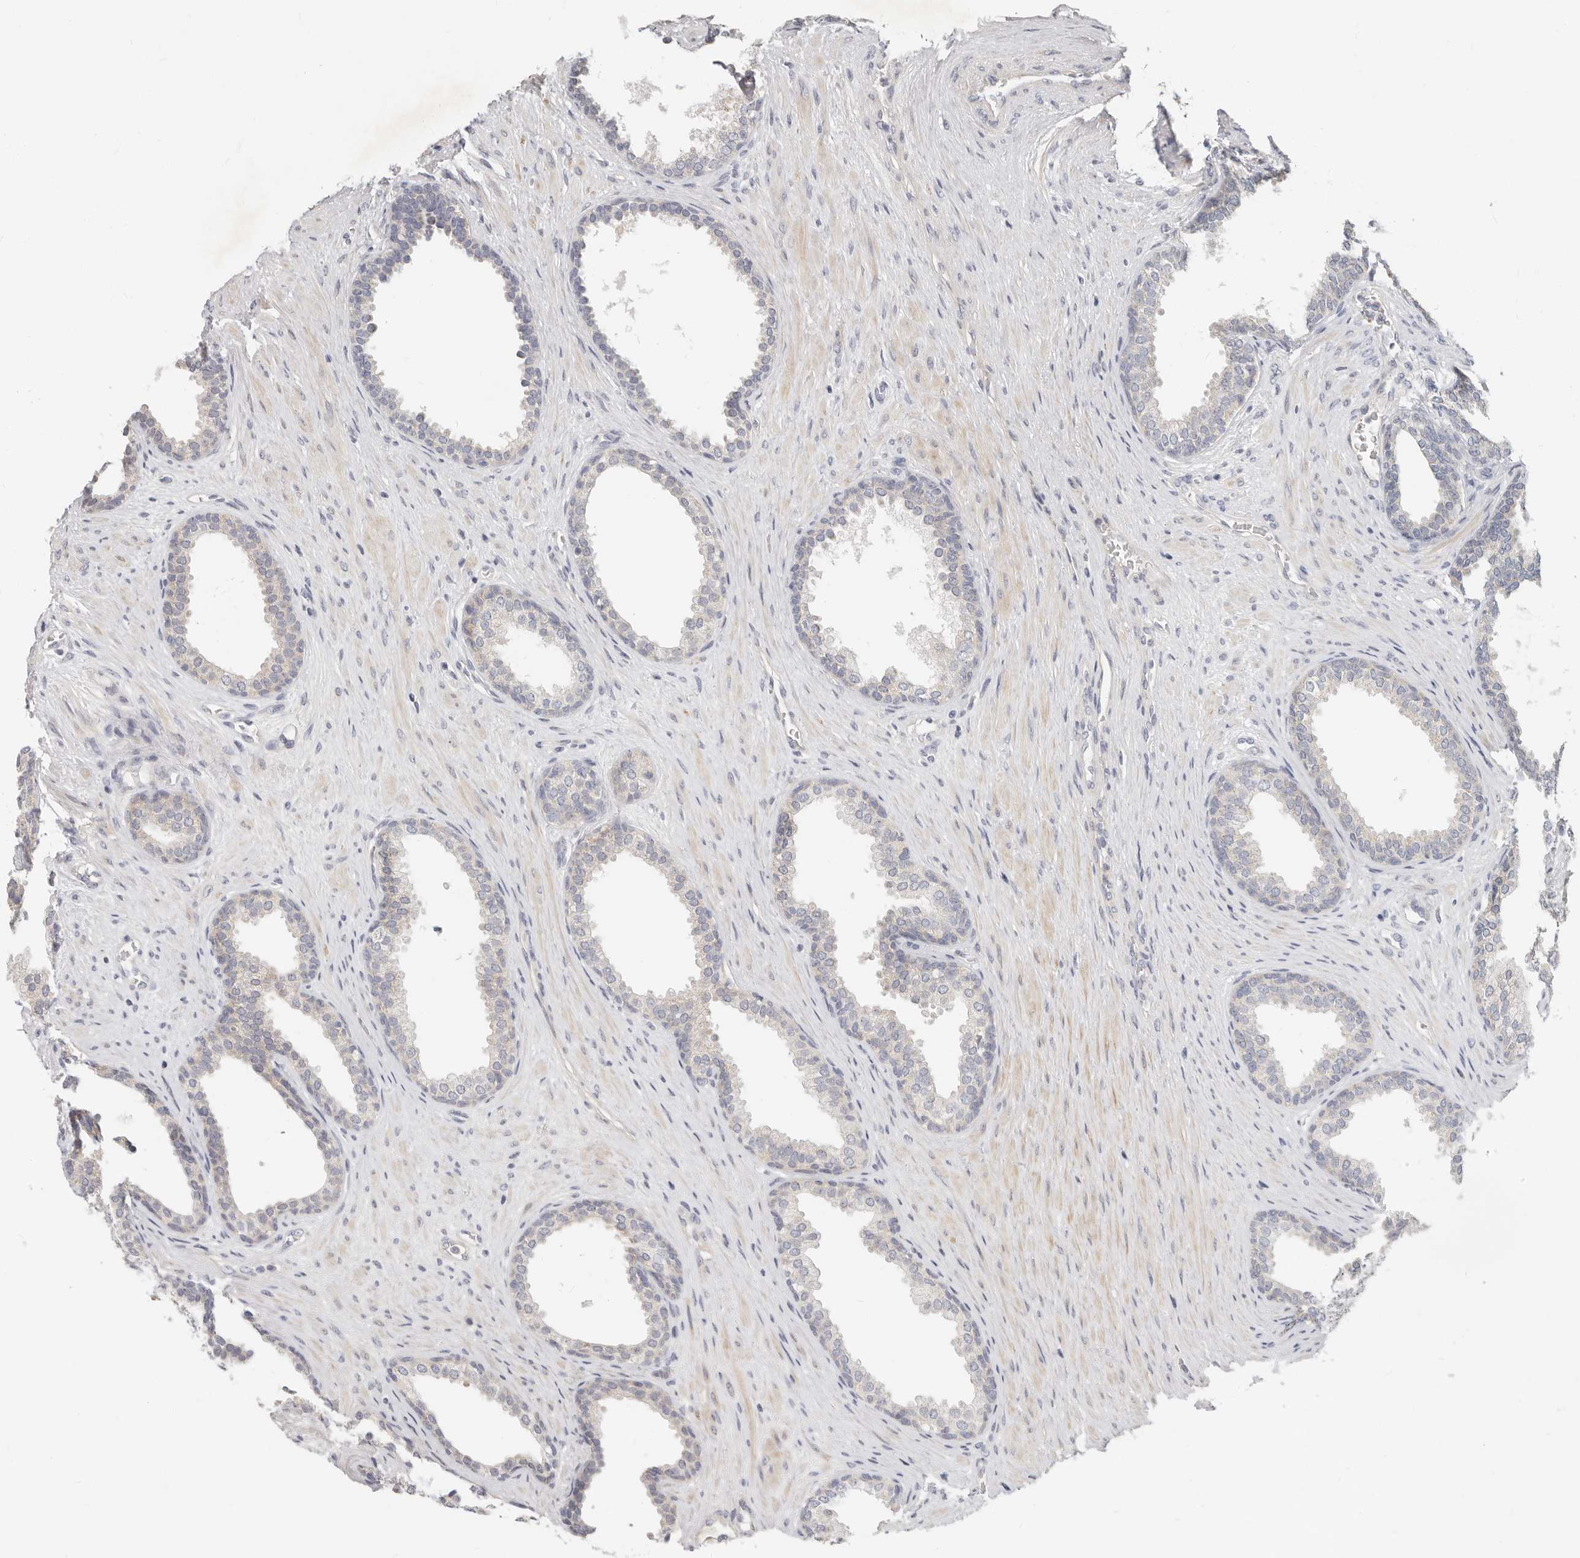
{"staining": {"intensity": "weak", "quantity": "<25%", "location": "cytoplasmic/membranous"}, "tissue": "prostate", "cell_type": "Glandular cells", "image_type": "normal", "snomed": [{"axis": "morphology", "description": "Normal tissue, NOS"}, {"axis": "topography", "description": "Prostate"}], "caption": "Immunohistochemistry (IHC) photomicrograph of benign prostate: human prostate stained with DAB (3,3'-diaminobenzidine) shows no significant protein positivity in glandular cells.", "gene": "TFB2M", "patient": {"sex": "male", "age": 76}}